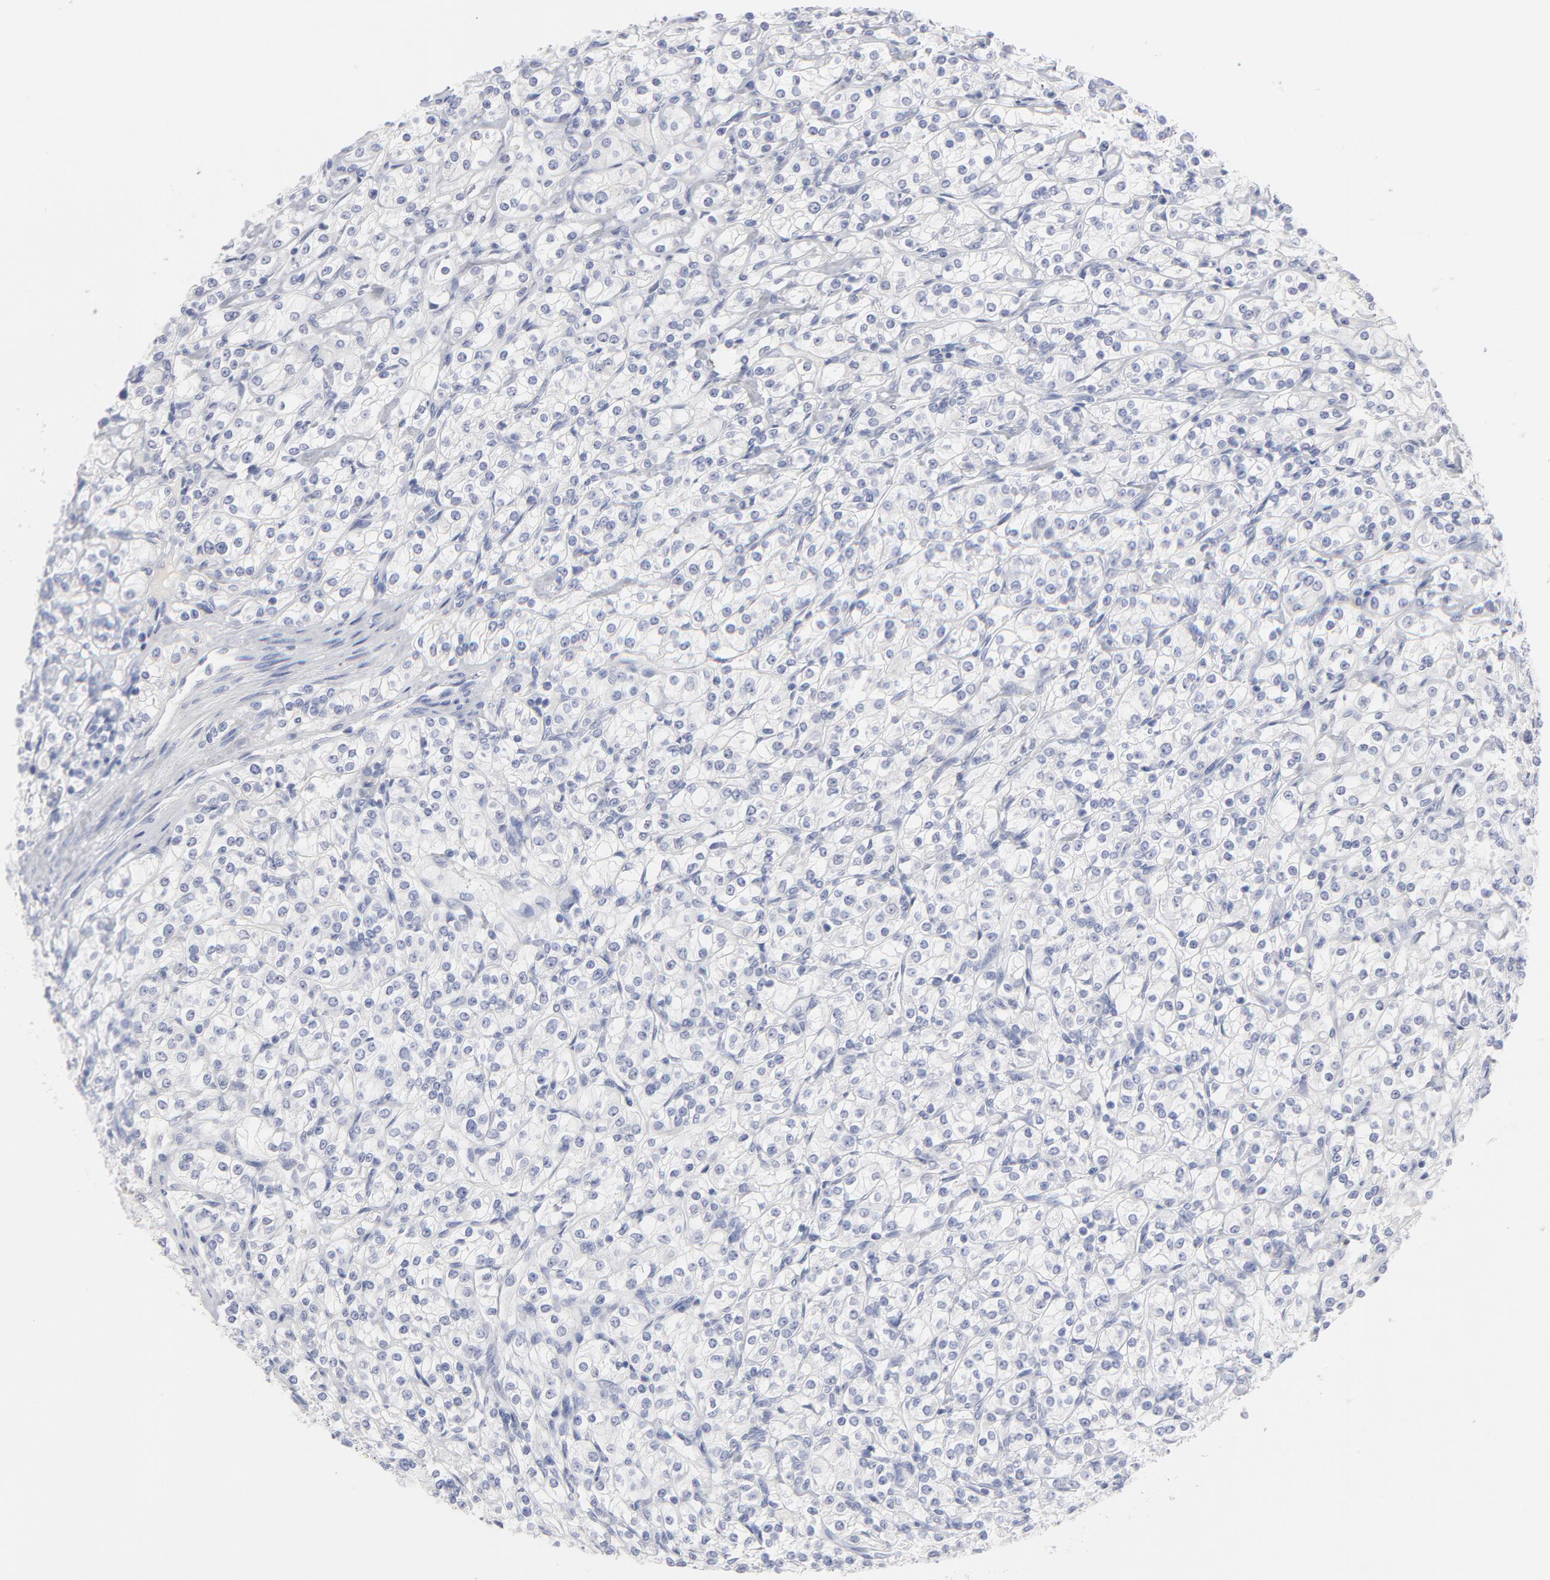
{"staining": {"intensity": "negative", "quantity": "none", "location": "none"}, "tissue": "renal cancer", "cell_type": "Tumor cells", "image_type": "cancer", "snomed": [{"axis": "morphology", "description": "Adenocarcinoma, NOS"}, {"axis": "topography", "description": "Kidney"}], "caption": "The micrograph demonstrates no significant expression in tumor cells of renal adenocarcinoma.", "gene": "MCM7", "patient": {"sex": "male", "age": 77}}